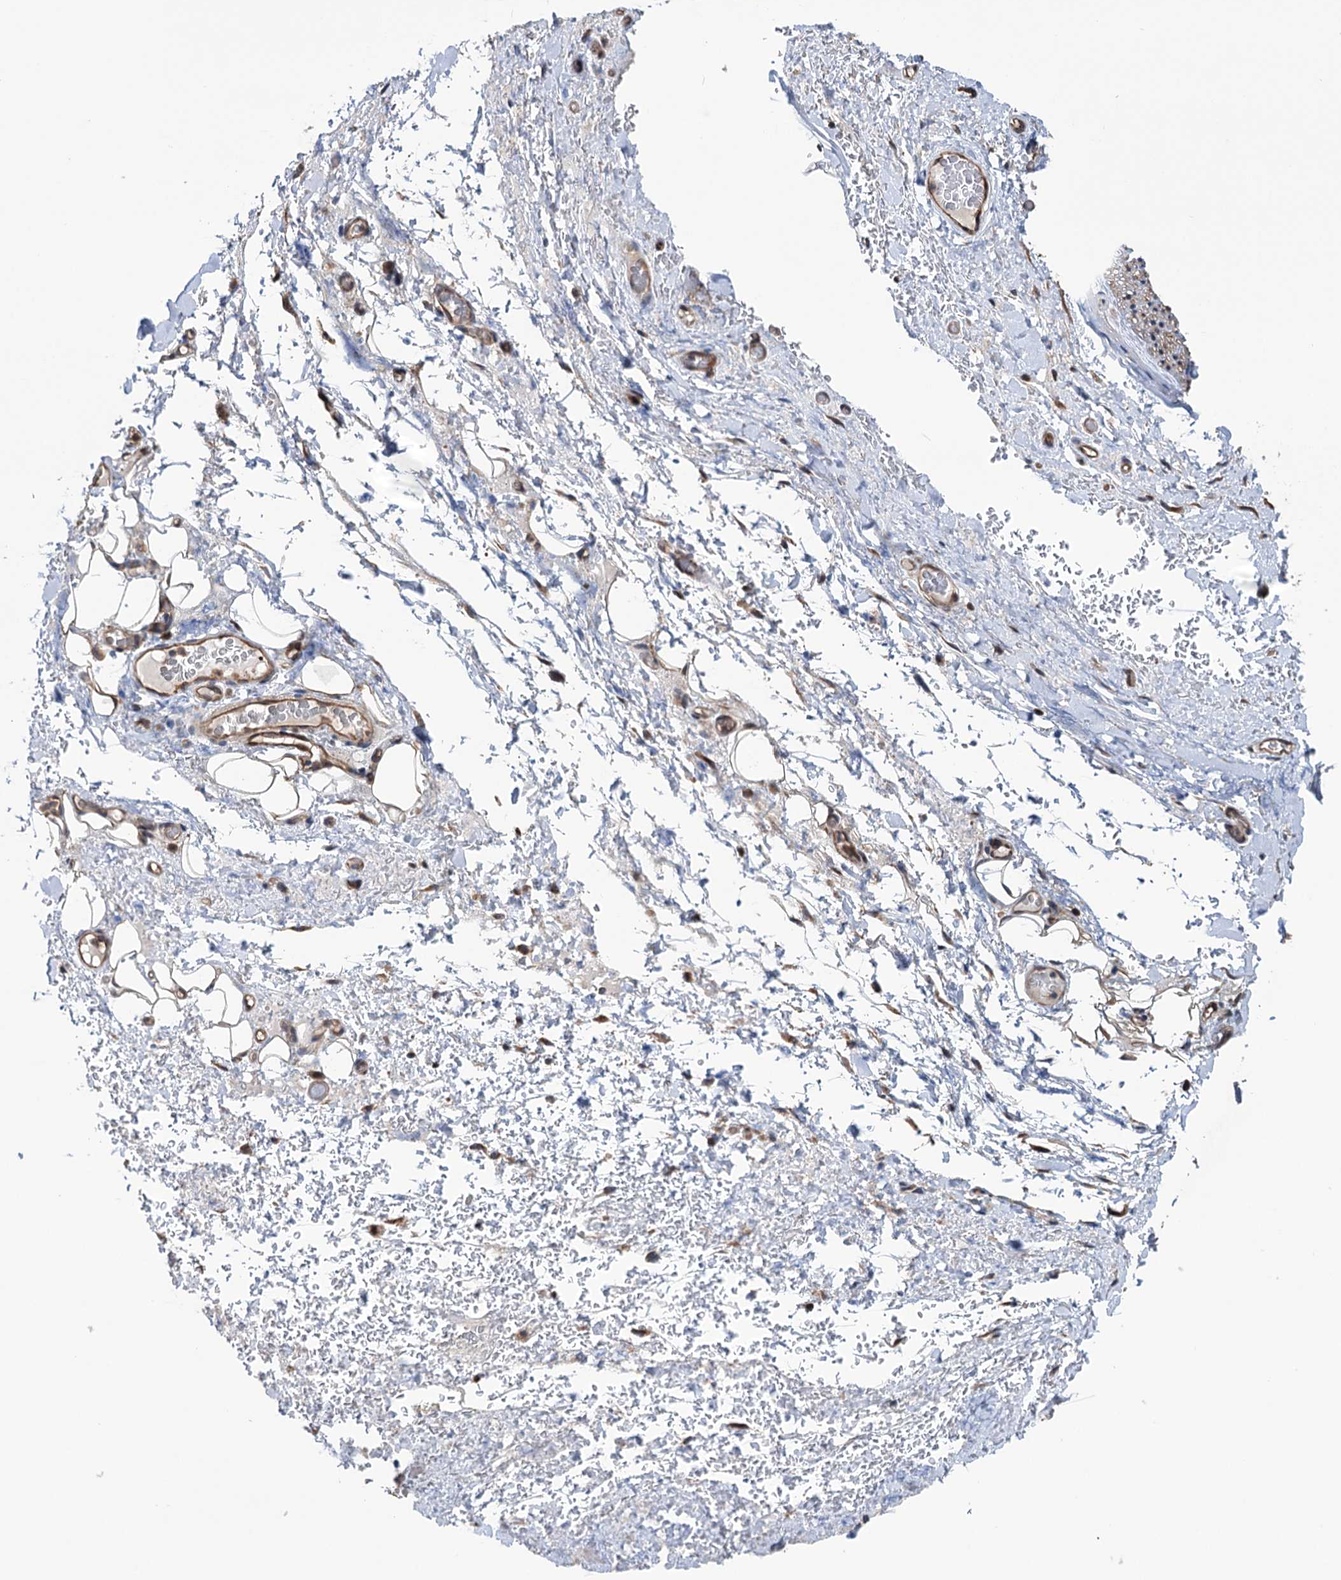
{"staining": {"intensity": "weak", "quantity": "<25%", "location": "cytoplasmic/membranous"}, "tissue": "adipose tissue", "cell_type": "Adipocytes", "image_type": "normal", "snomed": [{"axis": "morphology", "description": "Normal tissue, NOS"}, {"axis": "morphology", "description": "Adenocarcinoma, NOS"}, {"axis": "topography", "description": "Stomach, upper"}, {"axis": "topography", "description": "Peripheral nerve tissue"}], "caption": "This photomicrograph is of benign adipose tissue stained with immunohistochemistry (IHC) to label a protein in brown with the nuclei are counter-stained blue. There is no staining in adipocytes.", "gene": "NCAPD2", "patient": {"sex": "male", "age": 62}}